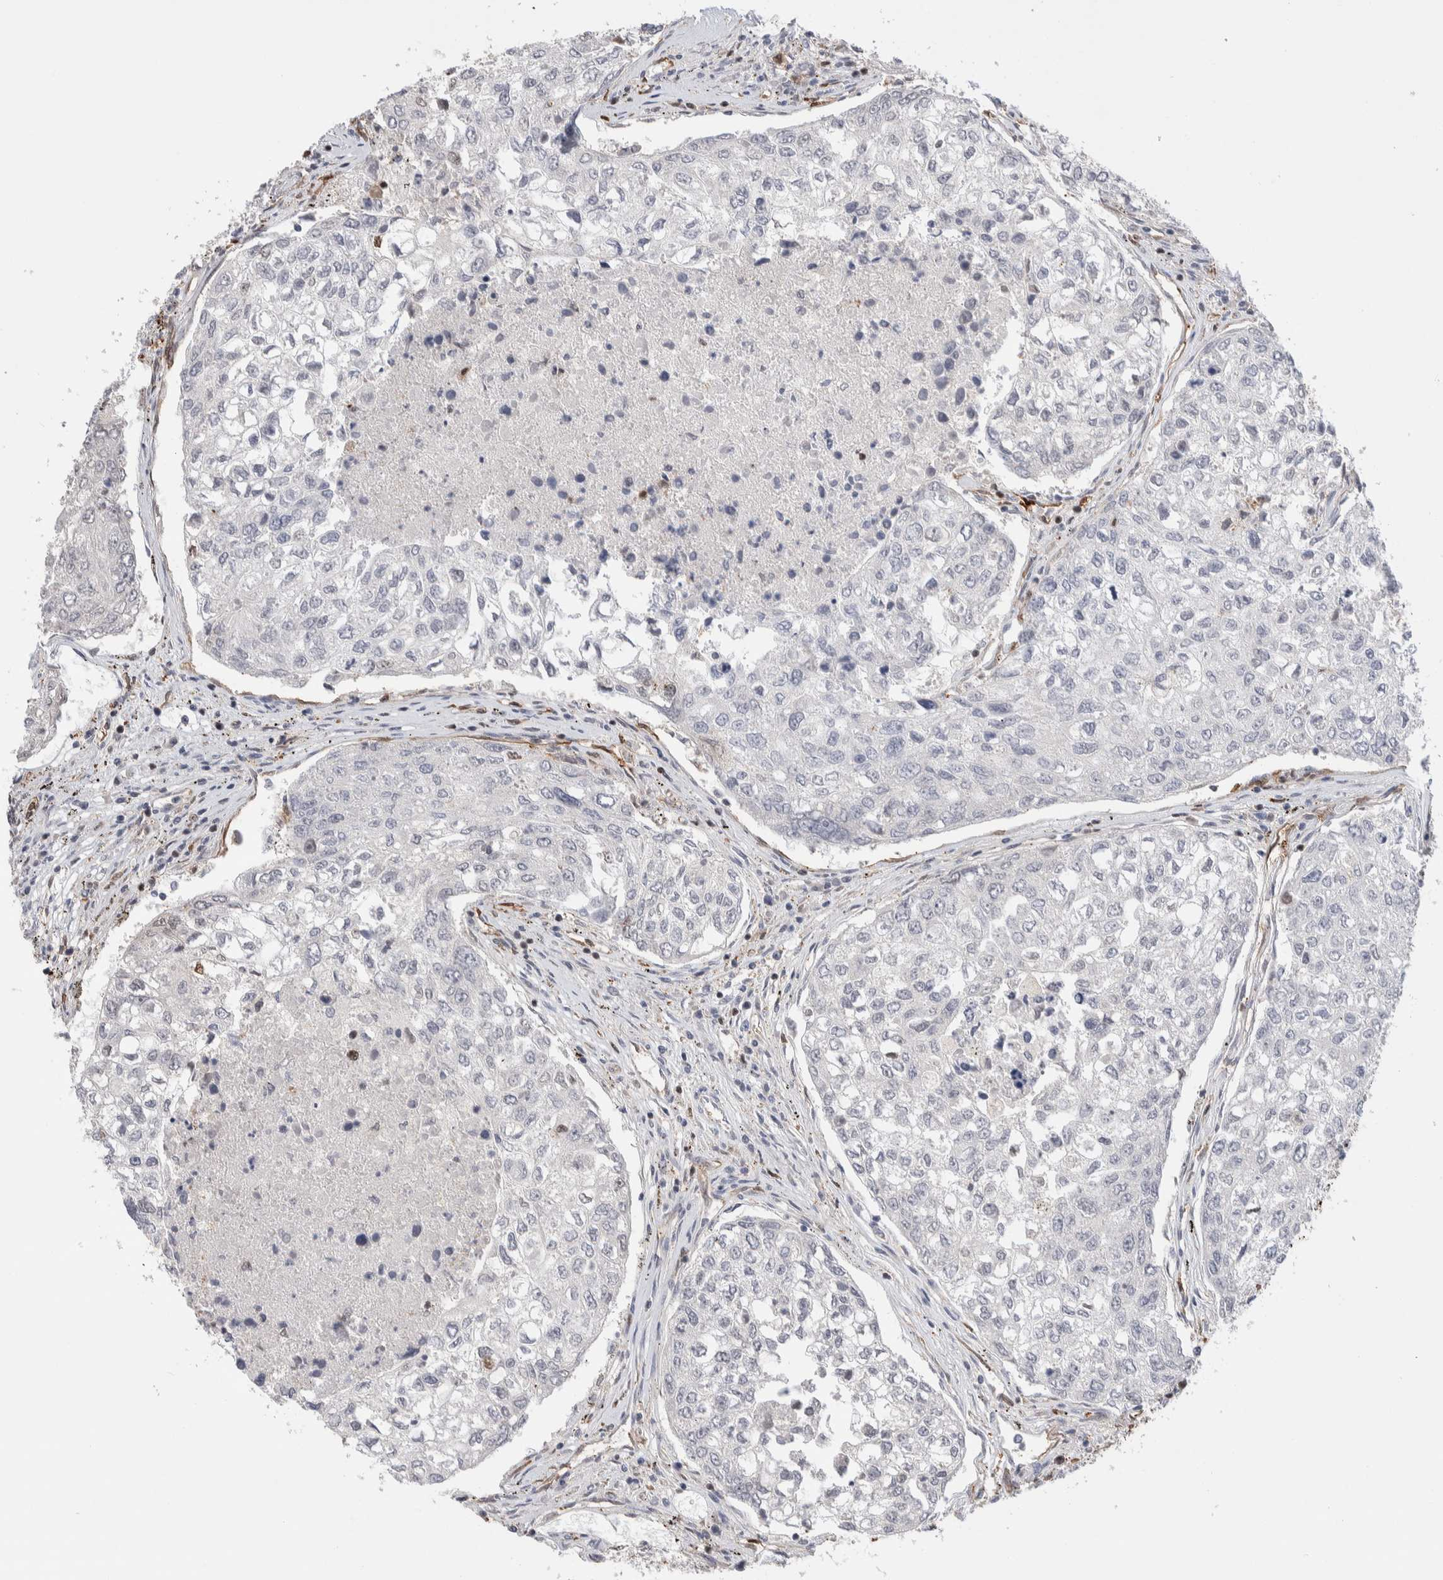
{"staining": {"intensity": "negative", "quantity": "none", "location": "none"}, "tissue": "urothelial cancer", "cell_type": "Tumor cells", "image_type": "cancer", "snomed": [{"axis": "morphology", "description": "Urothelial carcinoma, High grade"}, {"axis": "topography", "description": "Lymph node"}, {"axis": "topography", "description": "Urinary bladder"}], "caption": "Tumor cells are negative for brown protein staining in urothelial carcinoma (high-grade). The staining was performed using DAB (3,3'-diaminobenzidine) to visualize the protein expression in brown, while the nuclei were stained in blue with hematoxylin (Magnification: 20x).", "gene": "RNASEK-C17orf49", "patient": {"sex": "male", "age": 51}}